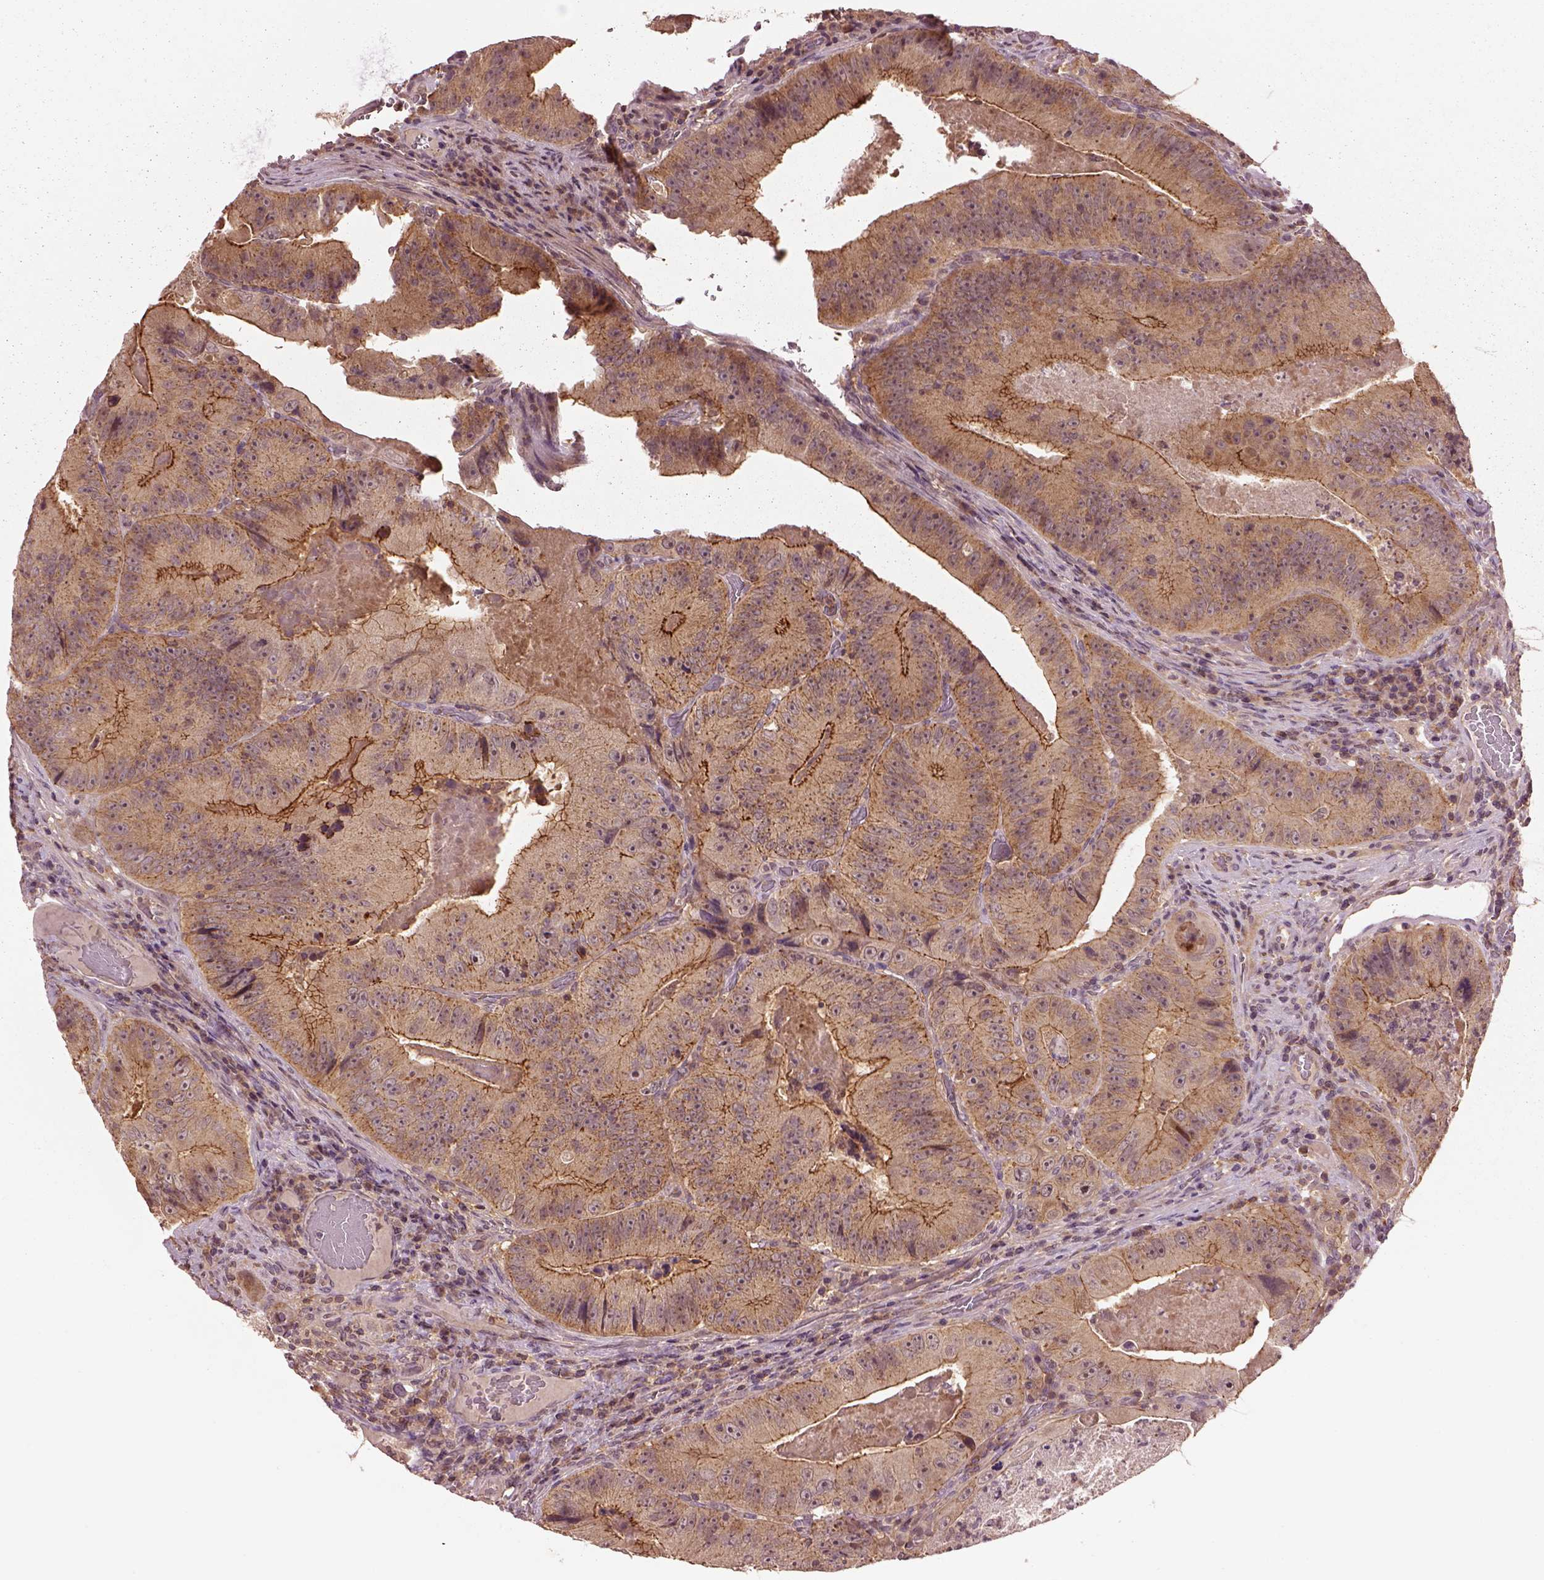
{"staining": {"intensity": "moderate", "quantity": ">75%", "location": "cytoplasmic/membranous"}, "tissue": "colorectal cancer", "cell_type": "Tumor cells", "image_type": "cancer", "snomed": [{"axis": "morphology", "description": "Adenocarcinoma, NOS"}, {"axis": "topography", "description": "Colon"}], "caption": "A medium amount of moderate cytoplasmic/membranous staining is appreciated in about >75% of tumor cells in colorectal adenocarcinoma tissue.", "gene": "MTHFS", "patient": {"sex": "female", "age": 86}}